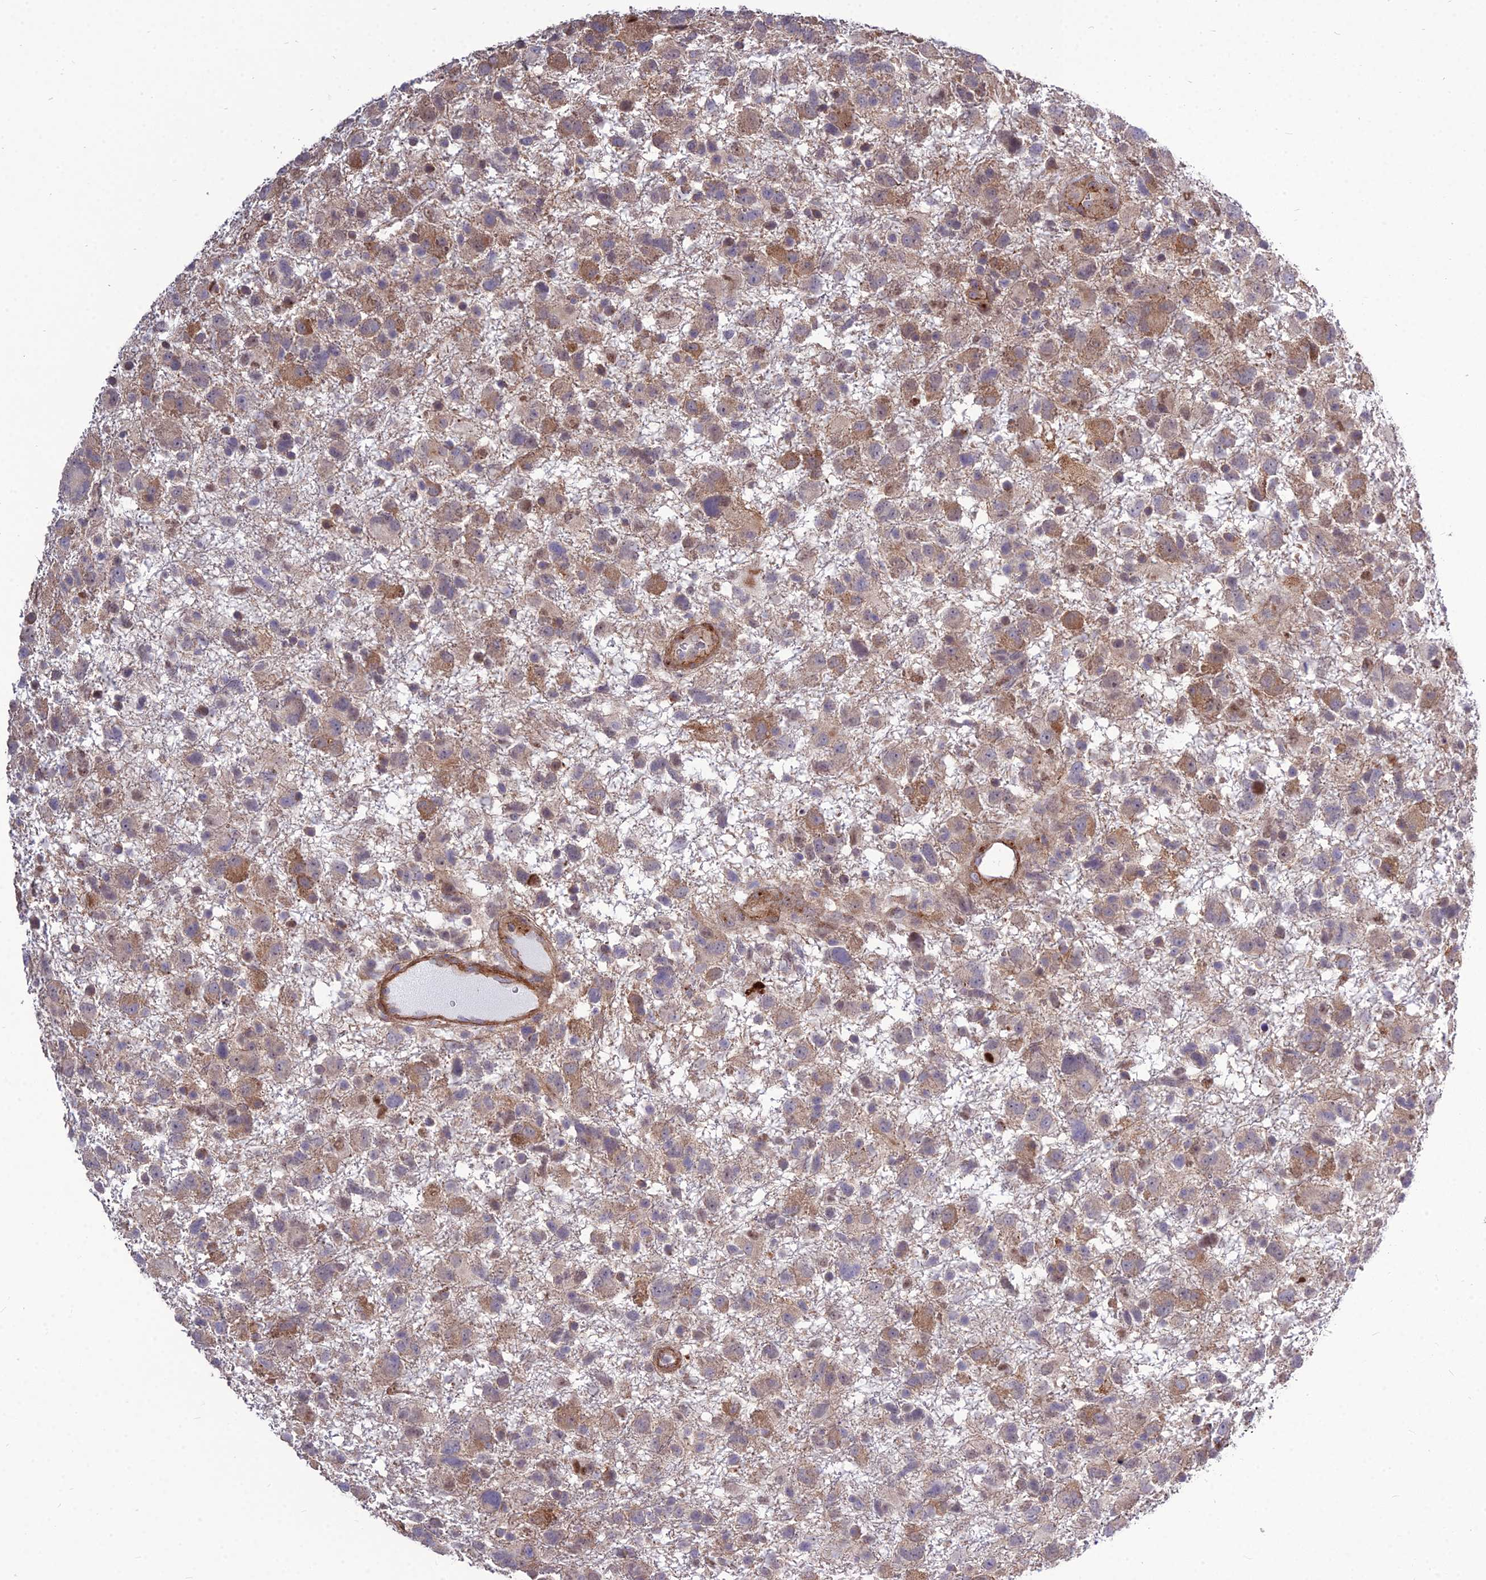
{"staining": {"intensity": "moderate", "quantity": "25%-75%", "location": "cytoplasmic/membranous"}, "tissue": "glioma", "cell_type": "Tumor cells", "image_type": "cancer", "snomed": [{"axis": "morphology", "description": "Glioma, malignant, High grade"}, {"axis": "topography", "description": "Brain"}], "caption": "Immunohistochemistry (IHC) image of neoplastic tissue: high-grade glioma (malignant) stained using IHC exhibits medium levels of moderate protein expression localized specifically in the cytoplasmic/membranous of tumor cells, appearing as a cytoplasmic/membranous brown color.", "gene": "TSPYL2", "patient": {"sex": "male", "age": 61}}